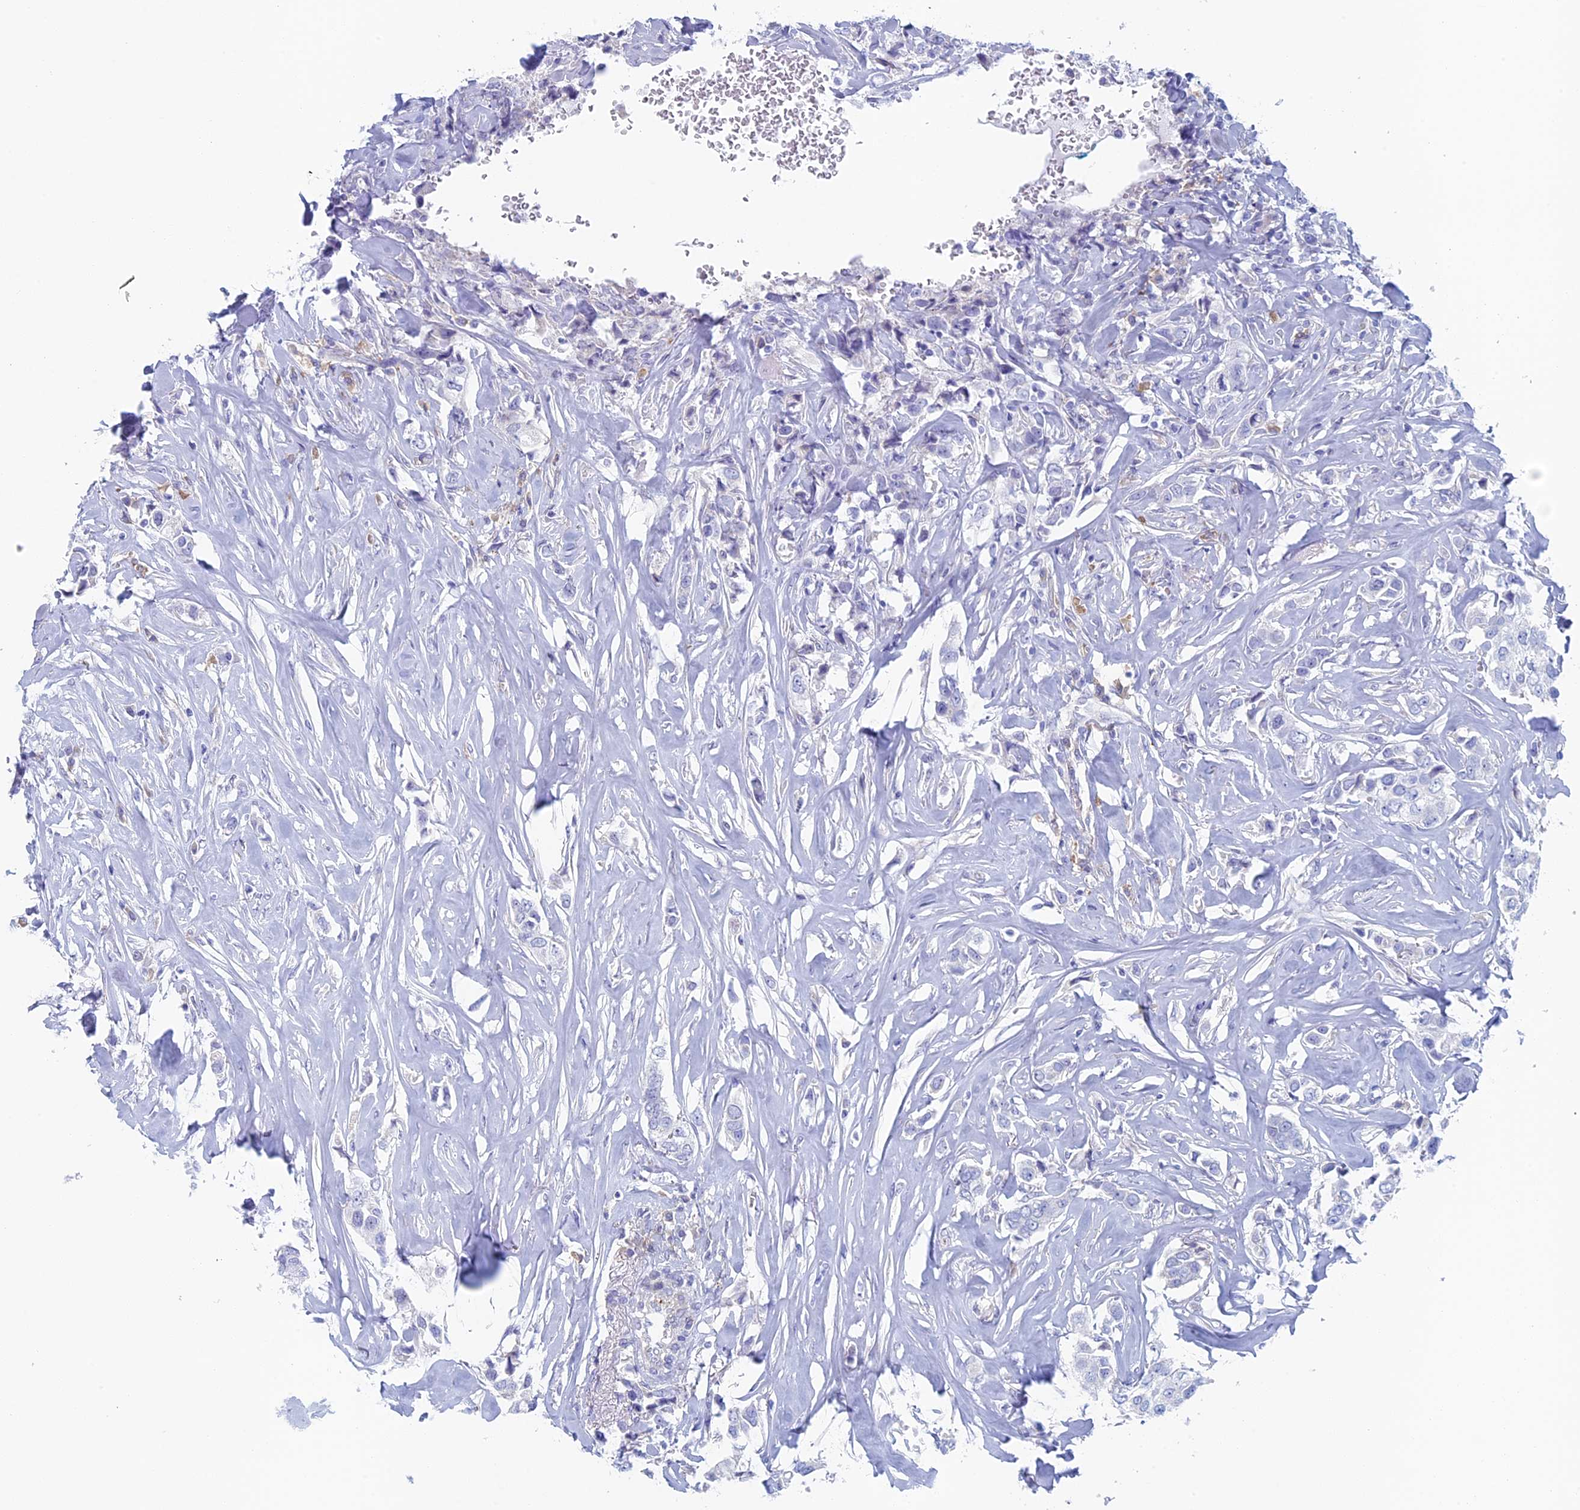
{"staining": {"intensity": "negative", "quantity": "none", "location": "none"}, "tissue": "breast cancer", "cell_type": "Tumor cells", "image_type": "cancer", "snomed": [{"axis": "morphology", "description": "Duct carcinoma"}, {"axis": "topography", "description": "Breast"}], "caption": "The photomicrograph demonstrates no staining of tumor cells in intraductal carcinoma (breast).", "gene": "MAGEB6", "patient": {"sex": "female", "age": 80}}